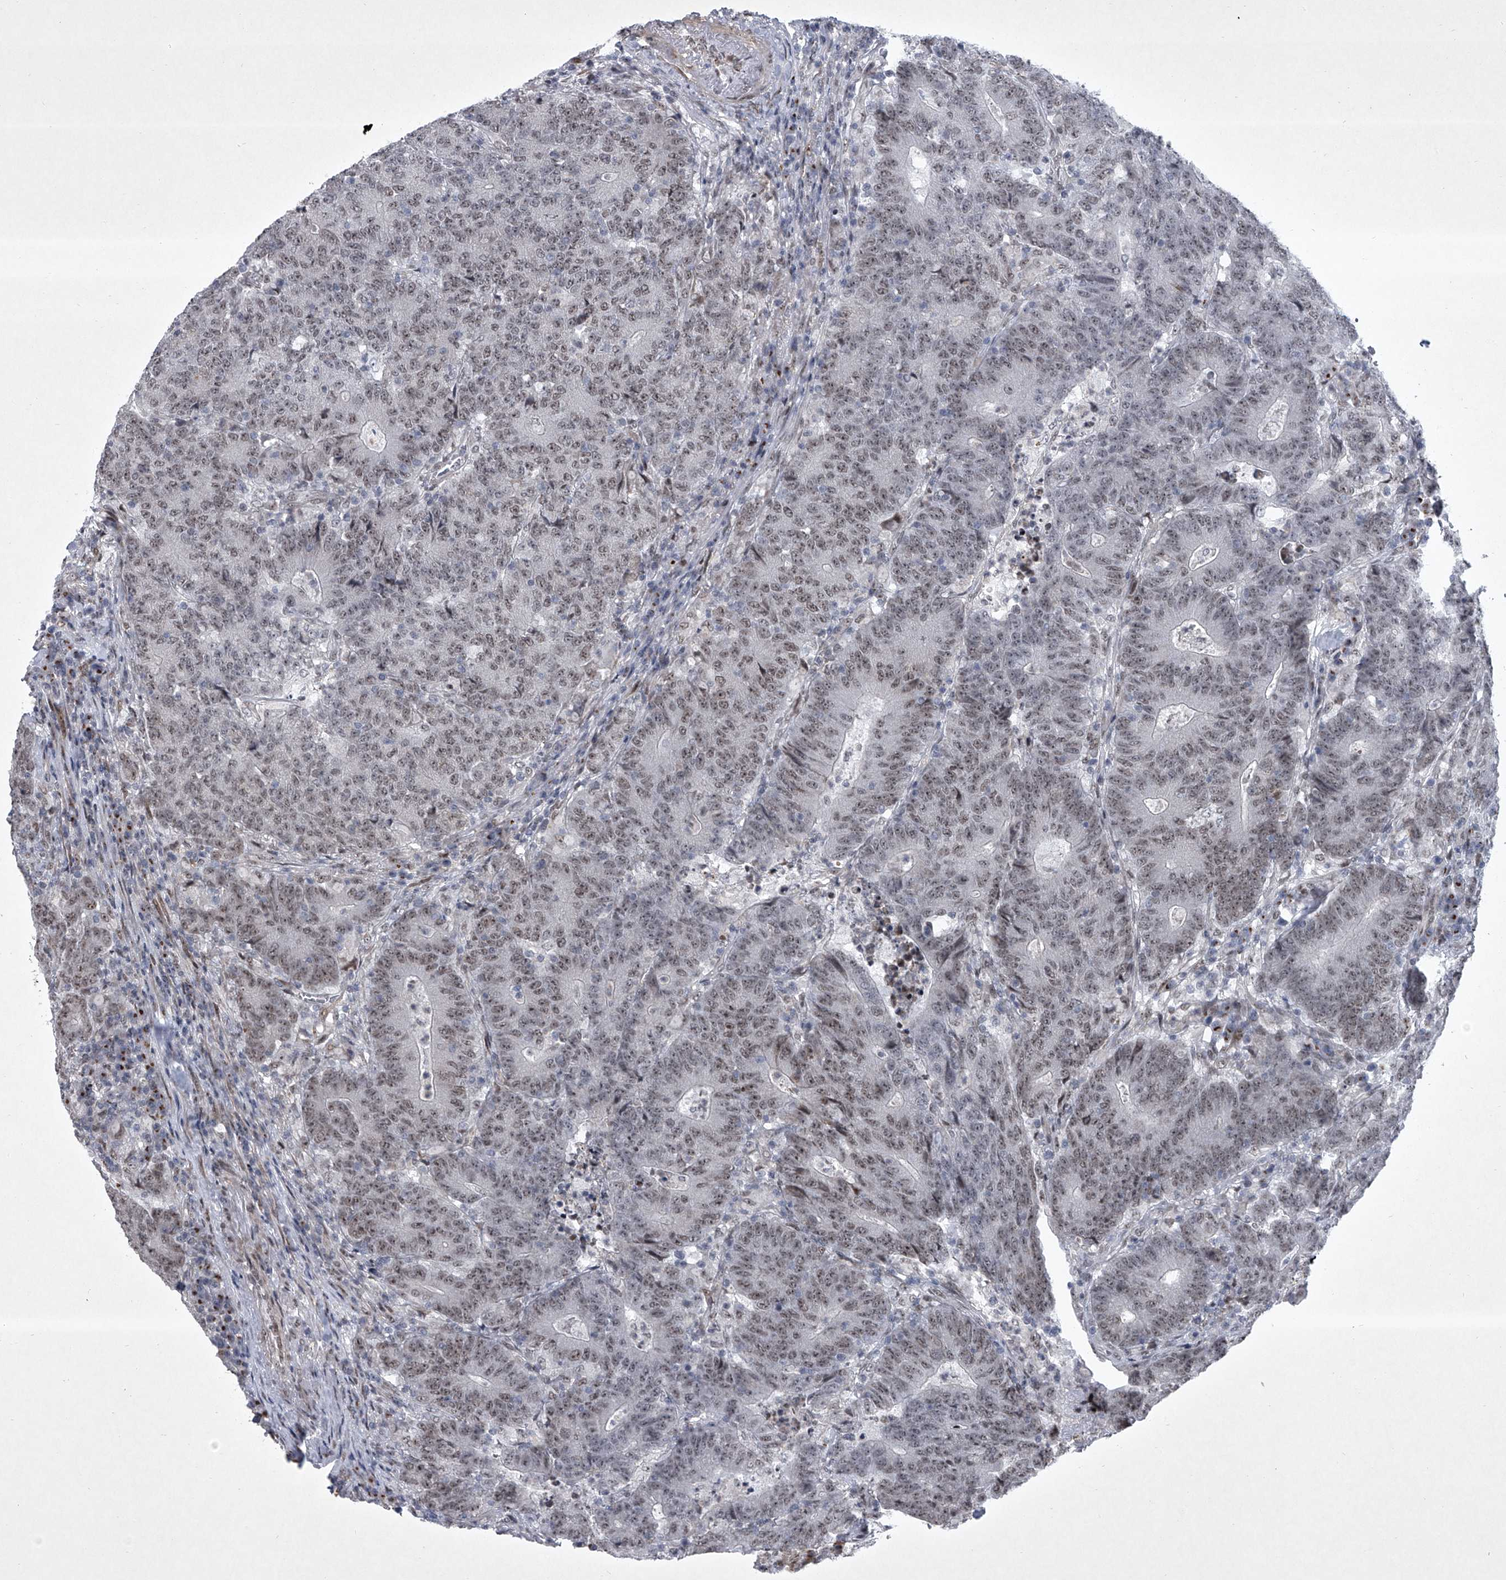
{"staining": {"intensity": "moderate", "quantity": "25%-75%", "location": "nuclear"}, "tissue": "colorectal cancer", "cell_type": "Tumor cells", "image_type": "cancer", "snomed": [{"axis": "morphology", "description": "Normal tissue, NOS"}, {"axis": "morphology", "description": "Adenocarcinoma, NOS"}, {"axis": "topography", "description": "Colon"}], "caption": "A brown stain shows moderate nuclear expression of a protein in adenocarcinoma (colorectal) tumor cells.", "gene": "MLLT1", "patient": {"sex": "female", "age": 75}}